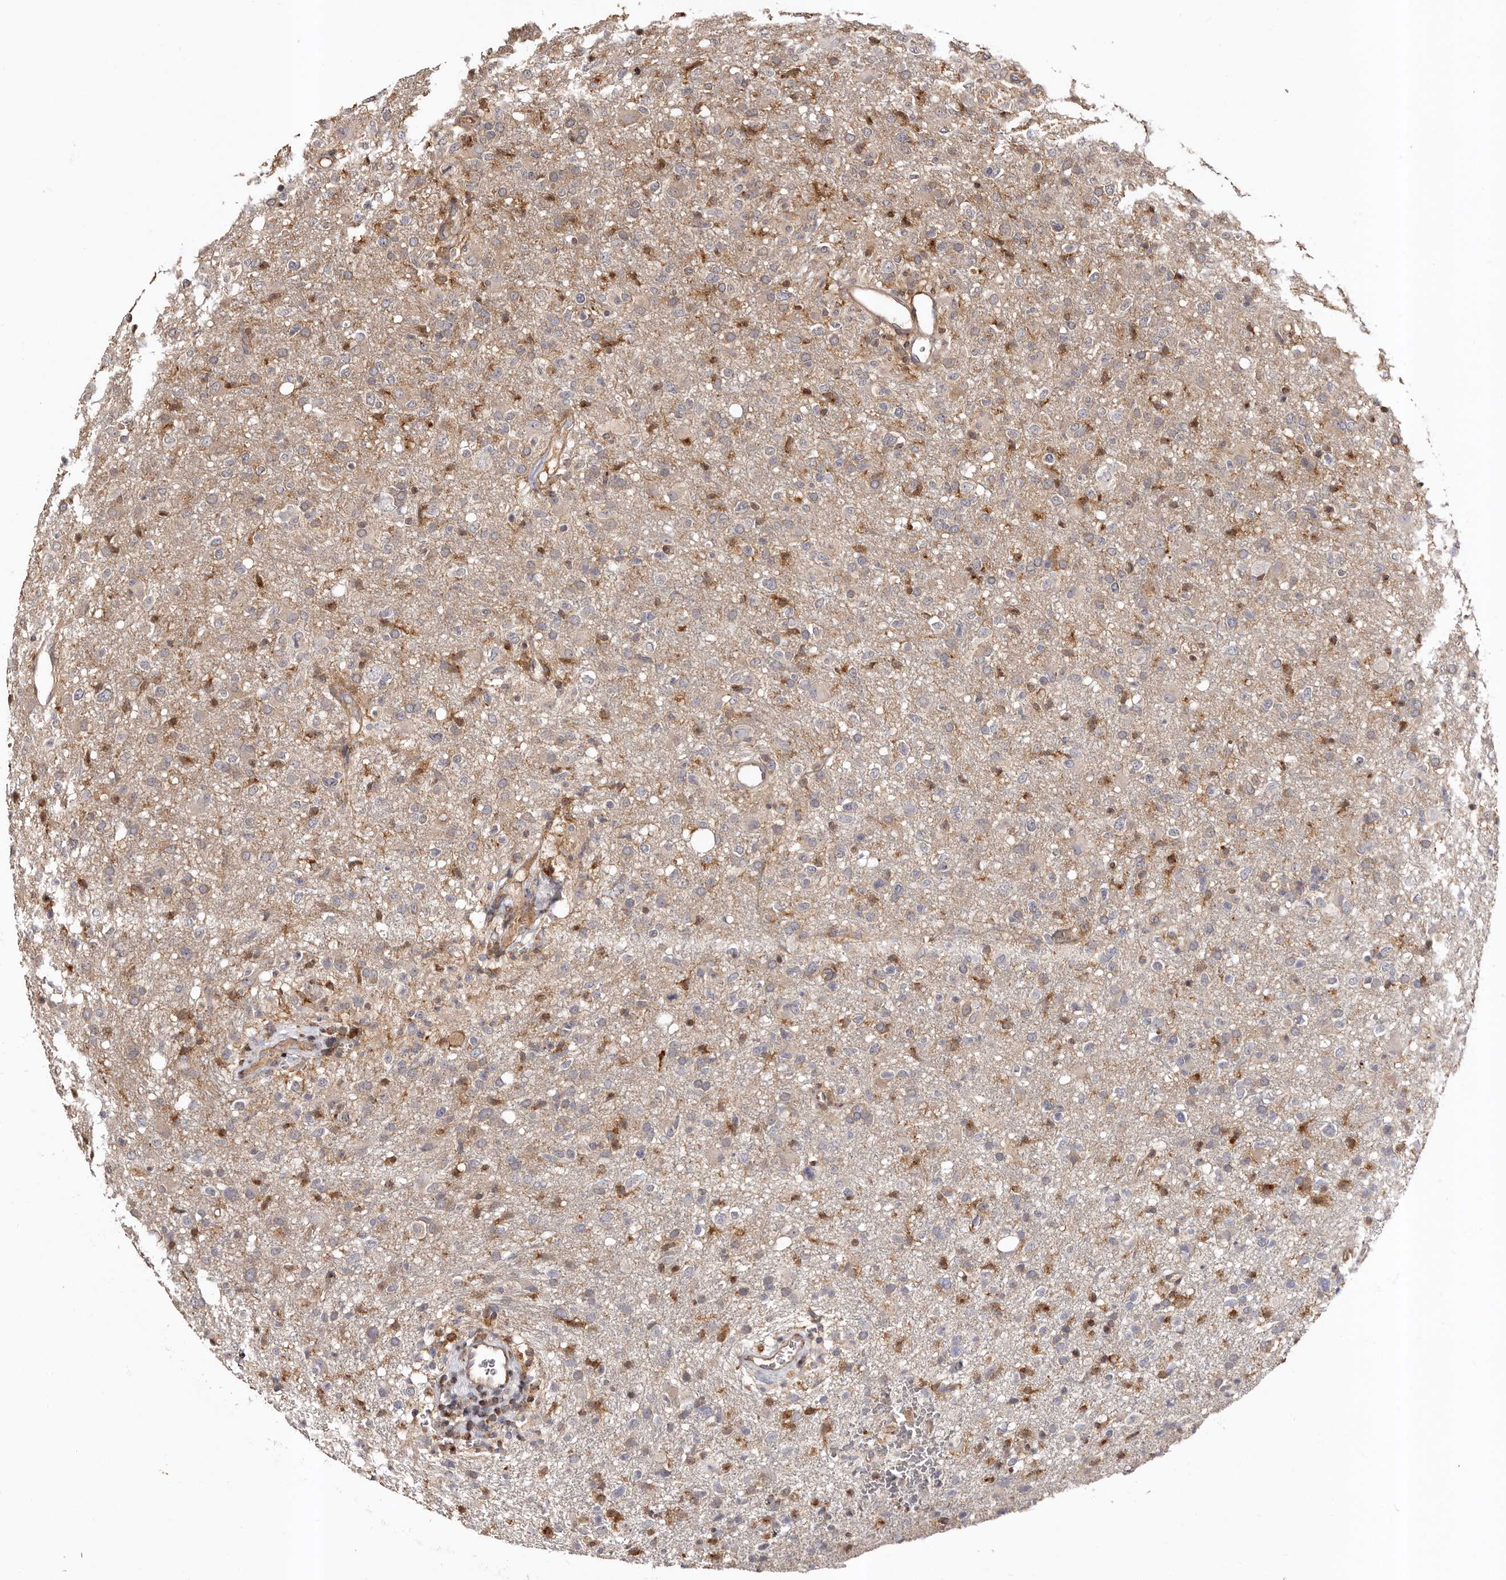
{"staining": {"intensity": "moderate", "quantity": "<25%", "location": "cytoplasmic/membranous"}, "tissue": "glioma", "cell_type": "Tumor cells", "image_type": "cancer", "snomed": [{"axis": "morphology", "description": "Glioma, malignant, High grade"}, {"axis": "topography", "description": "Brain"}], "caption": "The micrograph demonstrates staining of high-grade glioma (malignant), revealing moderate cytoplasmic/membranous protein positivity (brown color) within tumor cells.", "gene": "BAX", "patient": {"sex": "female", "age": 57}}